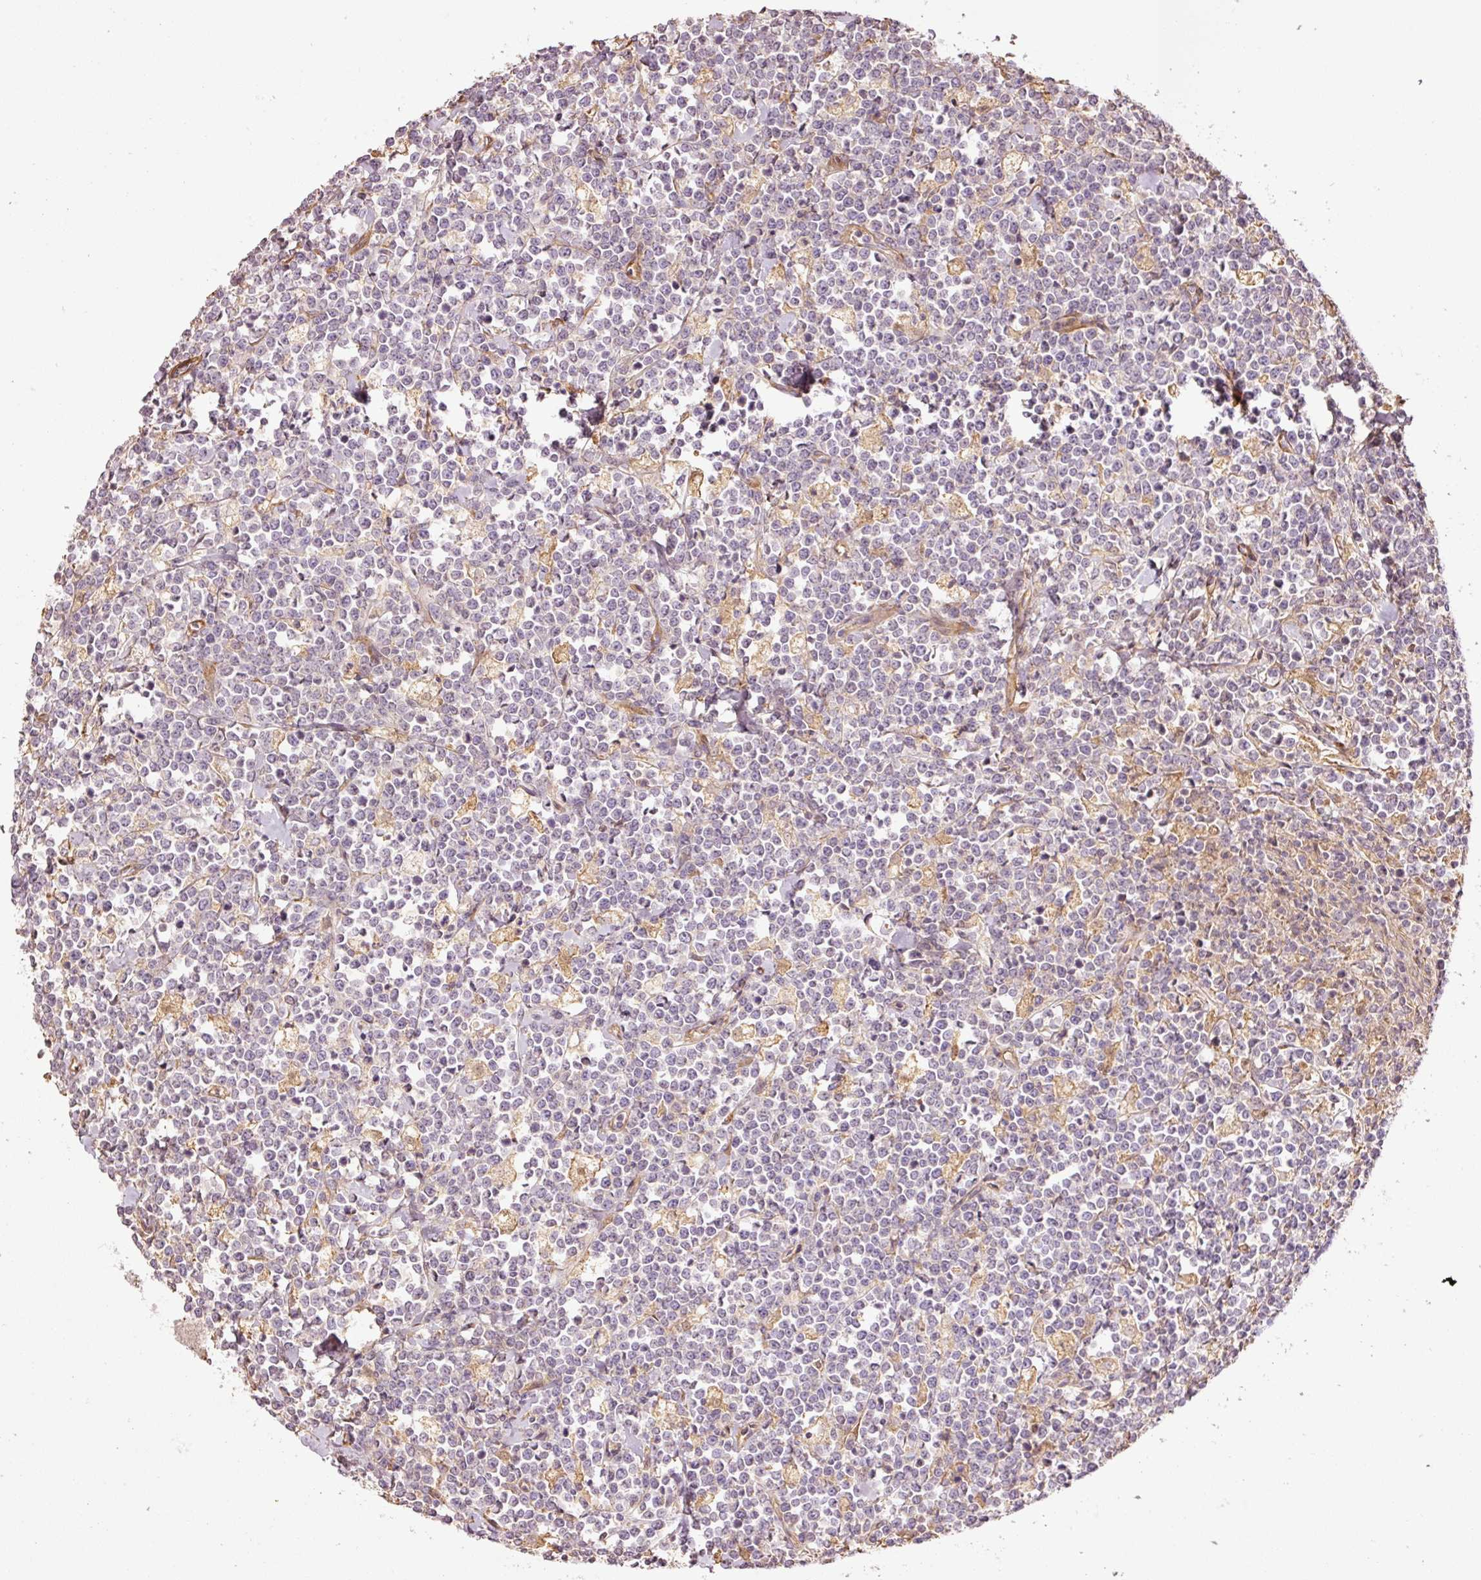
{"staining": {"intensity": "negative", "quantity": "none", "location": "none"}, "tissue": "lymphoma", "cell_type": "Tumor cells", "image_type": "cancer", "snomed": [{"axis": "morphology", "description": "Malignant lymphoma, non-Hodgkin's type, High grade"}, {"axis": "topography", "description": "Small intestine"}, {"axis": "topography", "description": "Colon"}], "caption": "IHC image of neoplastic tissue: human lymphoma stained with DAB demonstrates no significant protein expression in tumor cells. (DAB immunohistochemistry (IHC) visualized using brightfield microscopy, high magnification).", "gene": "NID2", "patient": {"sex": "male", "age": 8}}